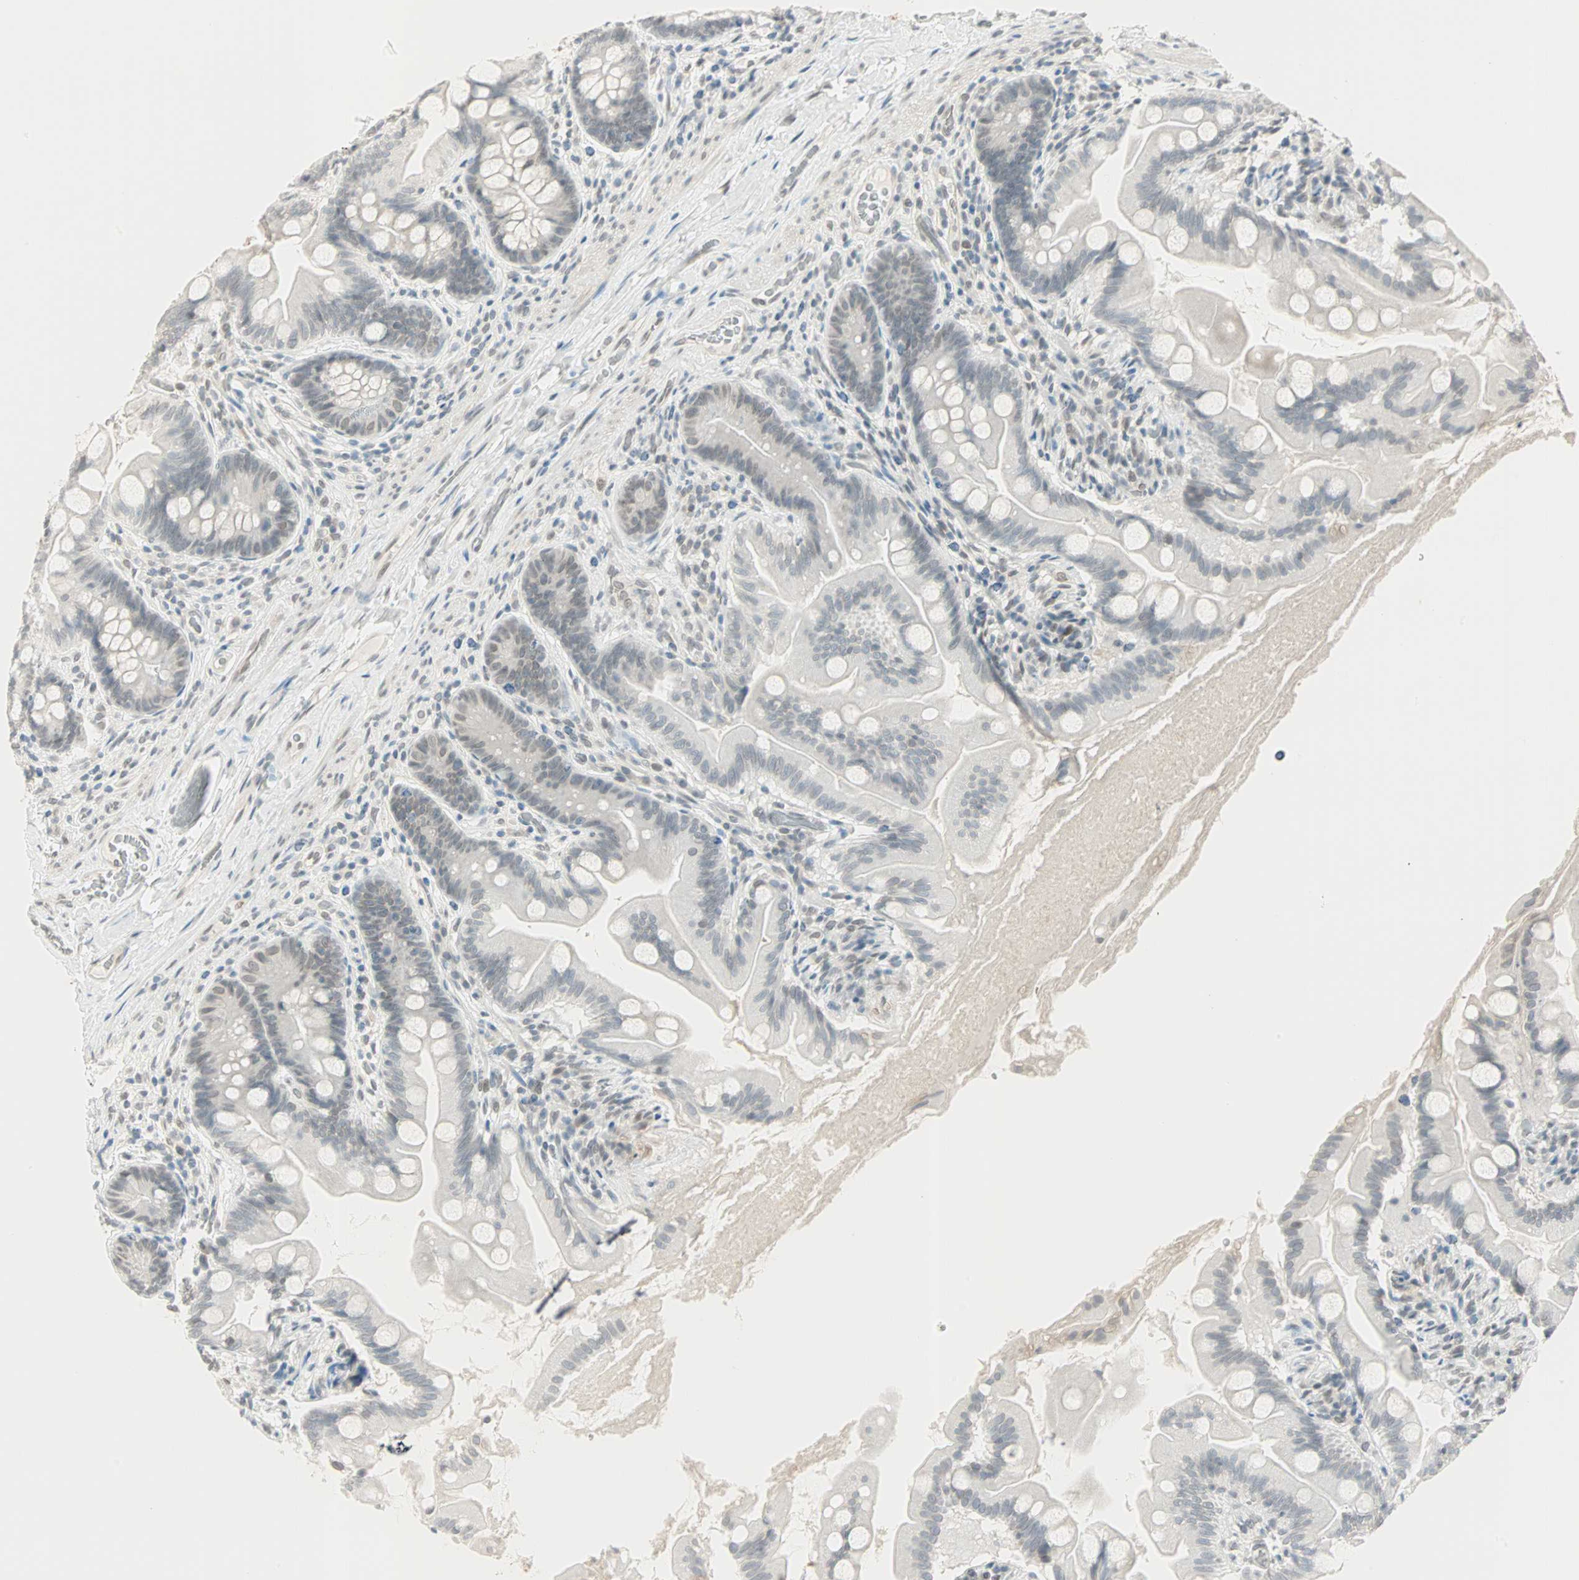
{"staining": {"intensity": "negative", "quantity": "none", "location": "none"}, "tissue": "small intestine", "cell_type": "Glandular cells", "image_type": "normal", "snomed": [{"axis": "morphology", "description": "Normal tissue, NOS"}, {"axis": "topography", "description": "Small intestine"}], "caption": "Immunohistochemistry photomicrograph of unremarkable human small intestine stained for a protein (brown), which reveals no expression in glandular cells.", "gene": "BCAN", "patient": {"sex": "female", "age": 56}}